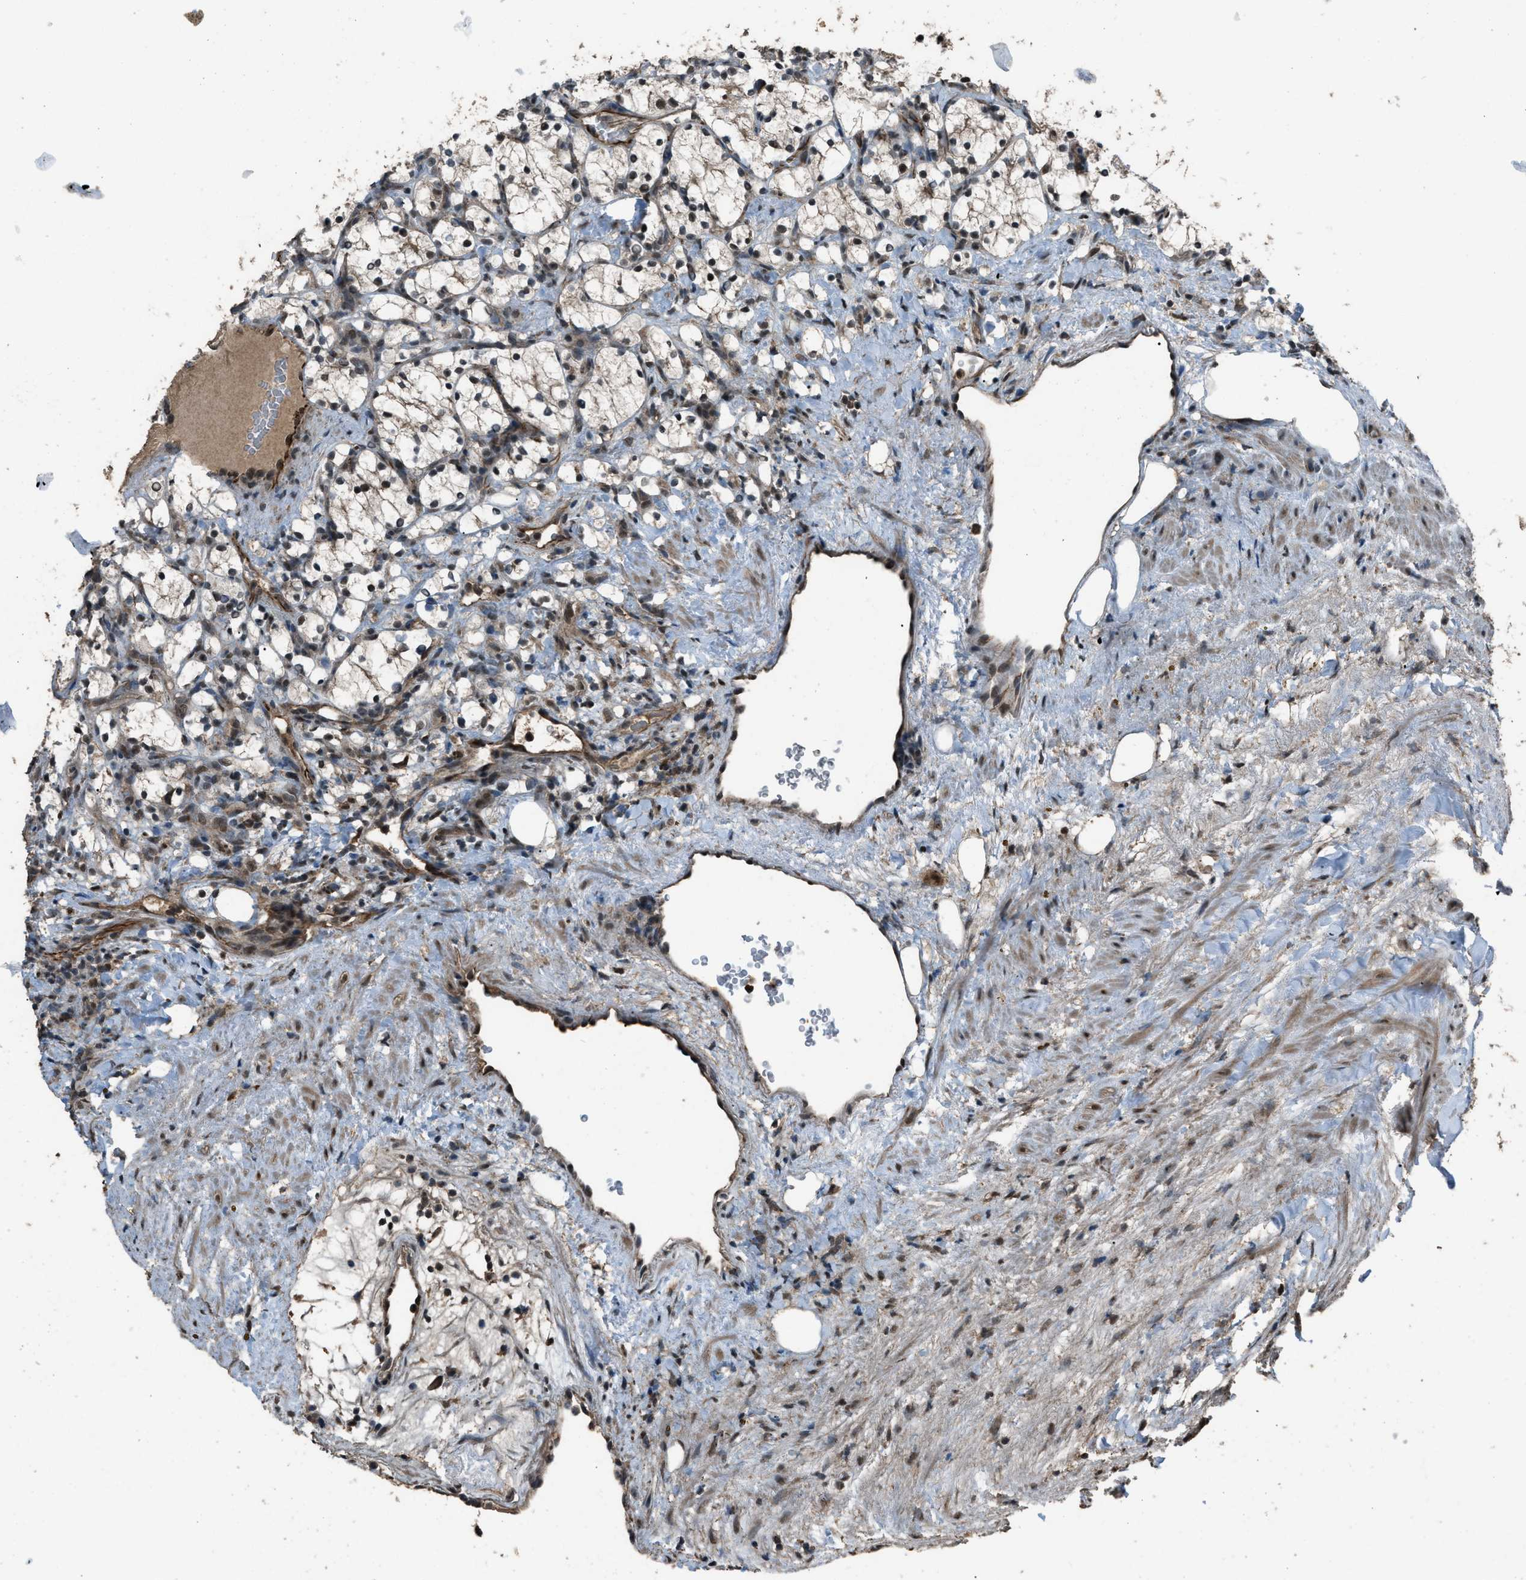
{"staining": {"intensity": "moderate", "quantity": ">75%", "location": "nuclear"}, "tissue": "renal cancer", "cell_type": "Tumor cells", "image_type": "cancer", "snomed": [{"axis": "morphology", "description": "Adenocarcinoma, NOS"}, {"axis": "topography", "description": "Kidney"}], "caption": "High-power microscopy captured an IHC micrograph of renal cancer (adenocarcinoma), revealing moderate nuclear expression in approximately >75% of tumor cells.", "gene": "SERTAD2", "patient": {"sex": "female", "age": 69}}